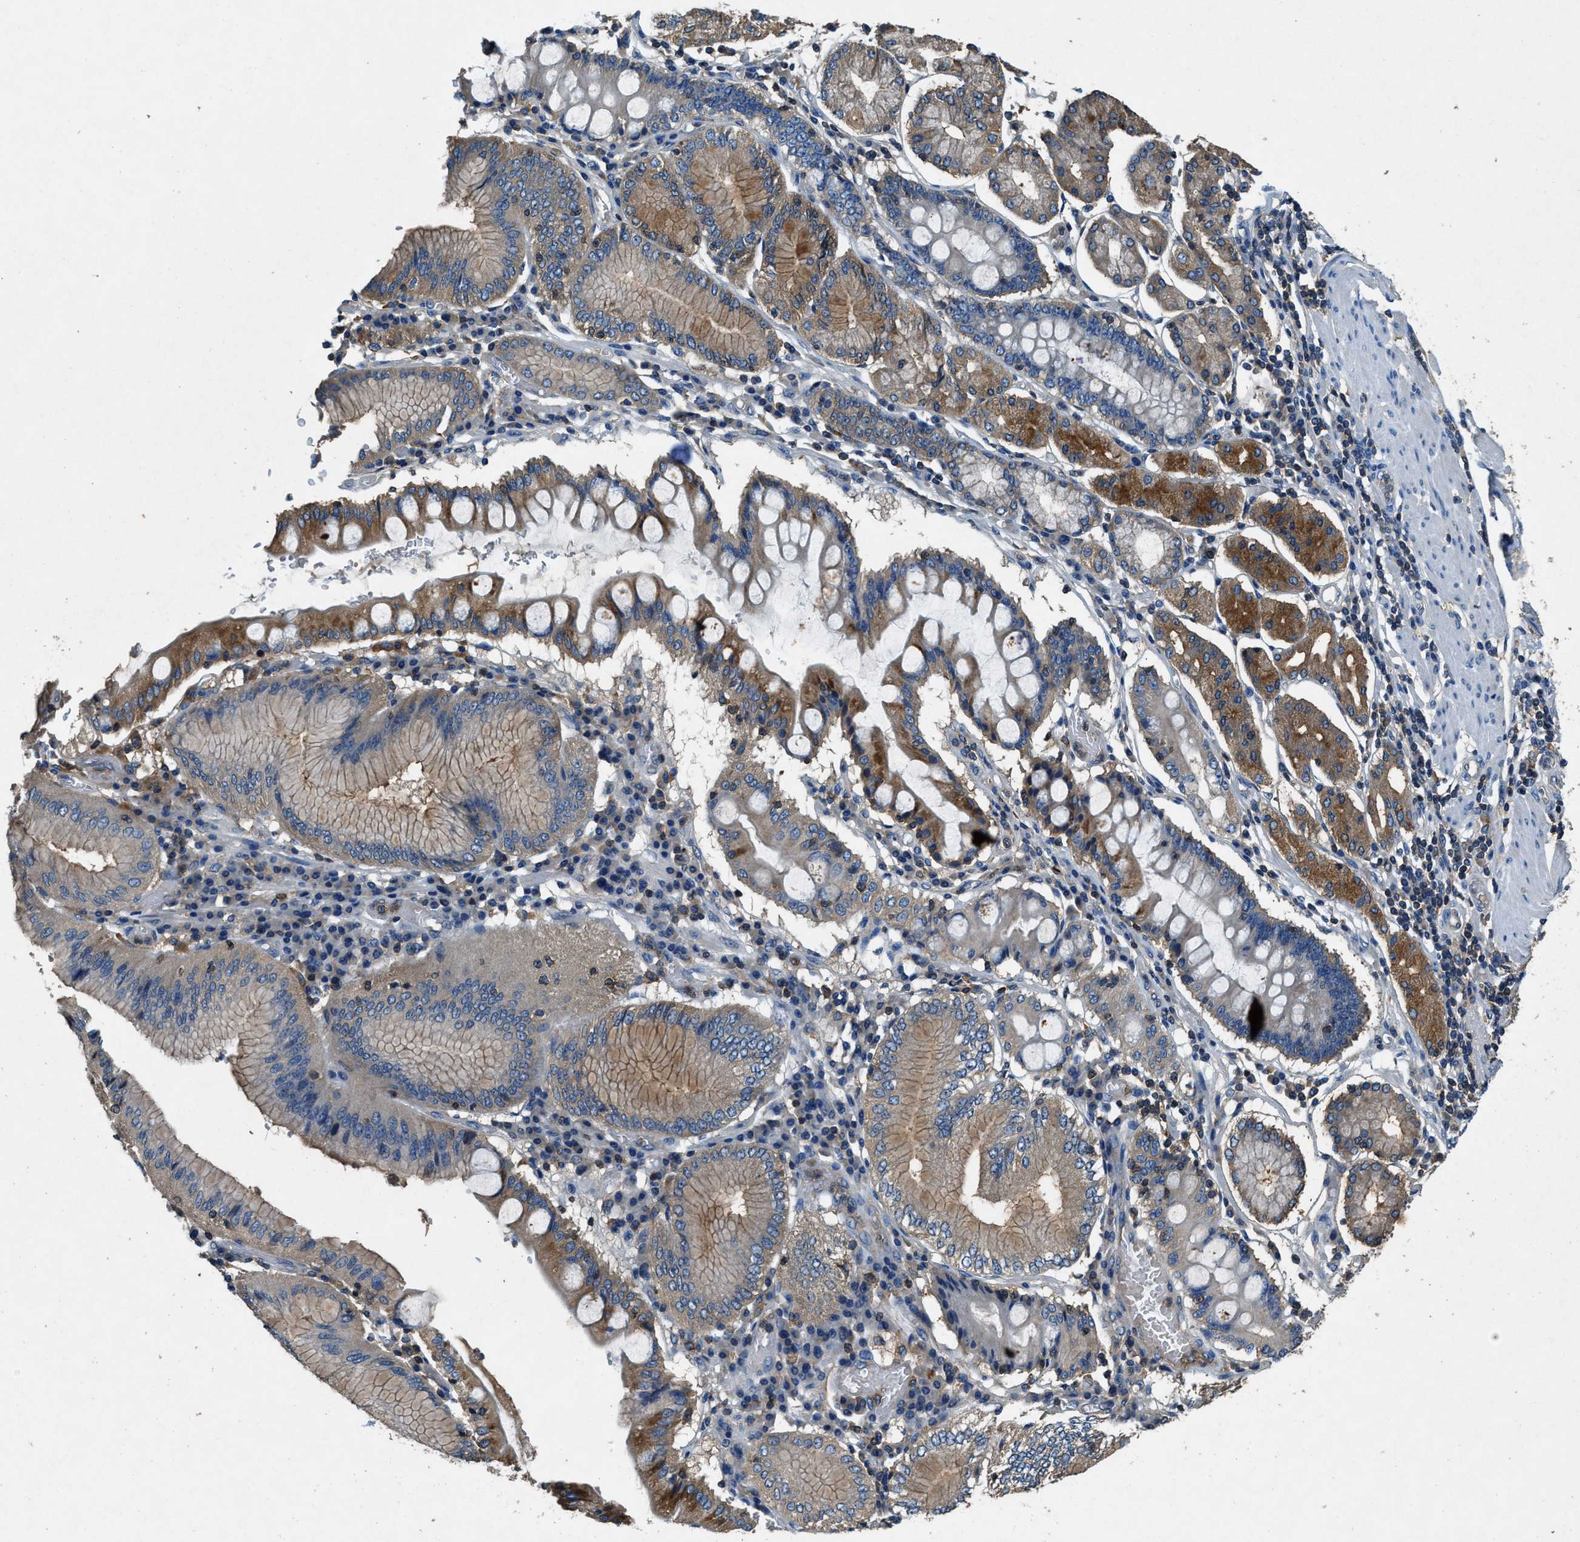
{"staining": {"intensity": "weak", "quantity": "<25%", "location": "cytoplasmic/membranous"}, "tissue": "stomach cancer", "cell_type": "Tumor cells", "image_type": "cancer", "snomed": [{"axis": "morphology", "description": "Adenocarcinoma, NOS"}, {"axis": "topography", "description": "Stomach"}], "caption": "Tumor cells are negative for protein expression in human adenocarcinoma (stomach).", "gene": "BLOC1S1", "patient": {"sex": "female", "age": 73}}